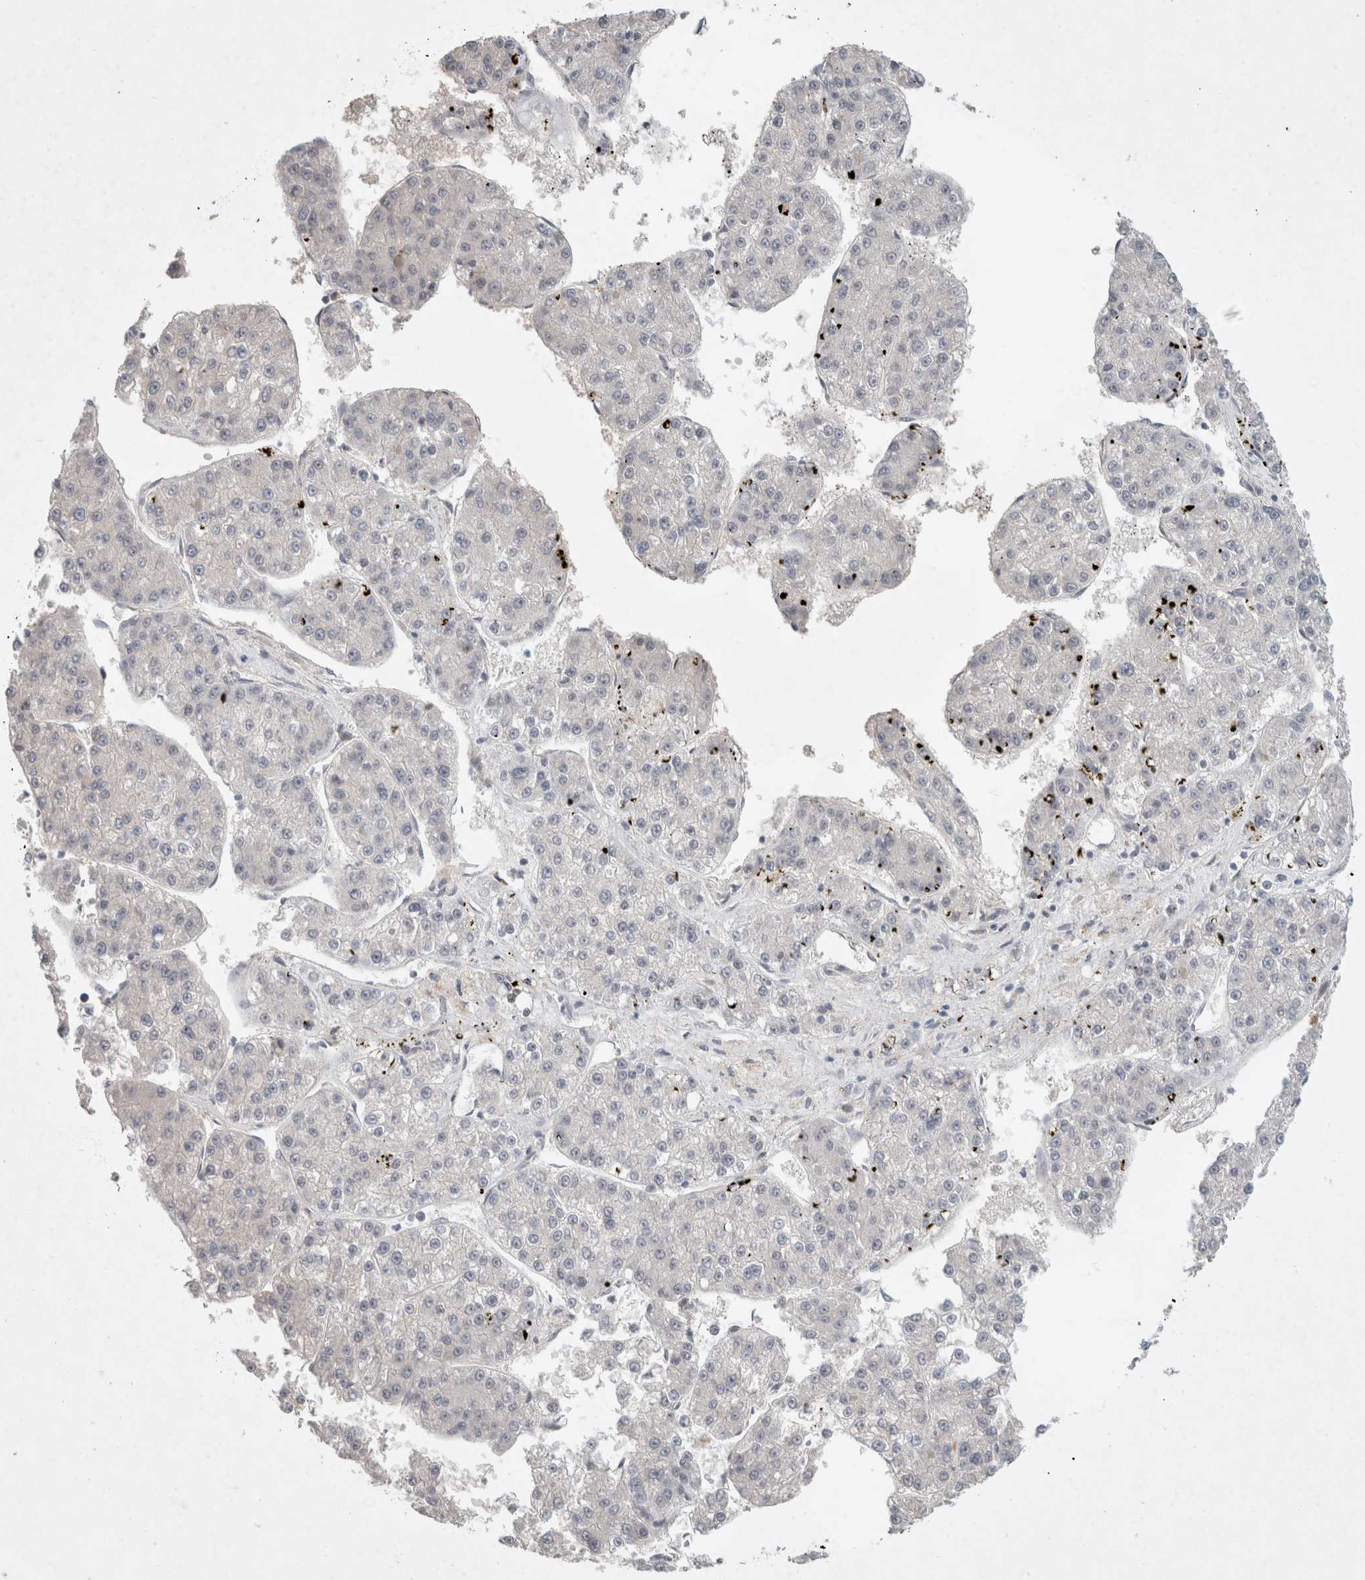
{"staining": {"intensity": "negative", "quantity": "none", "location": "none"}, "tissue": "liver cancer", "cell_type": "Tumor cells", "image_type": "cancer", "snomed": [{"axis": "morphology", "description": "Carcinoma, Hepatocellular, NOS"}, {"axis": "topography", "description": "Liver"}], "caption": "Liver cancer (hepatocellular carcinoma) stained for a protein using immunohistochemistry (IHC) exhibits no positivity tumor cells.", "gene": "RASAL2", "patient": {"sex": "female", "age": 73}}